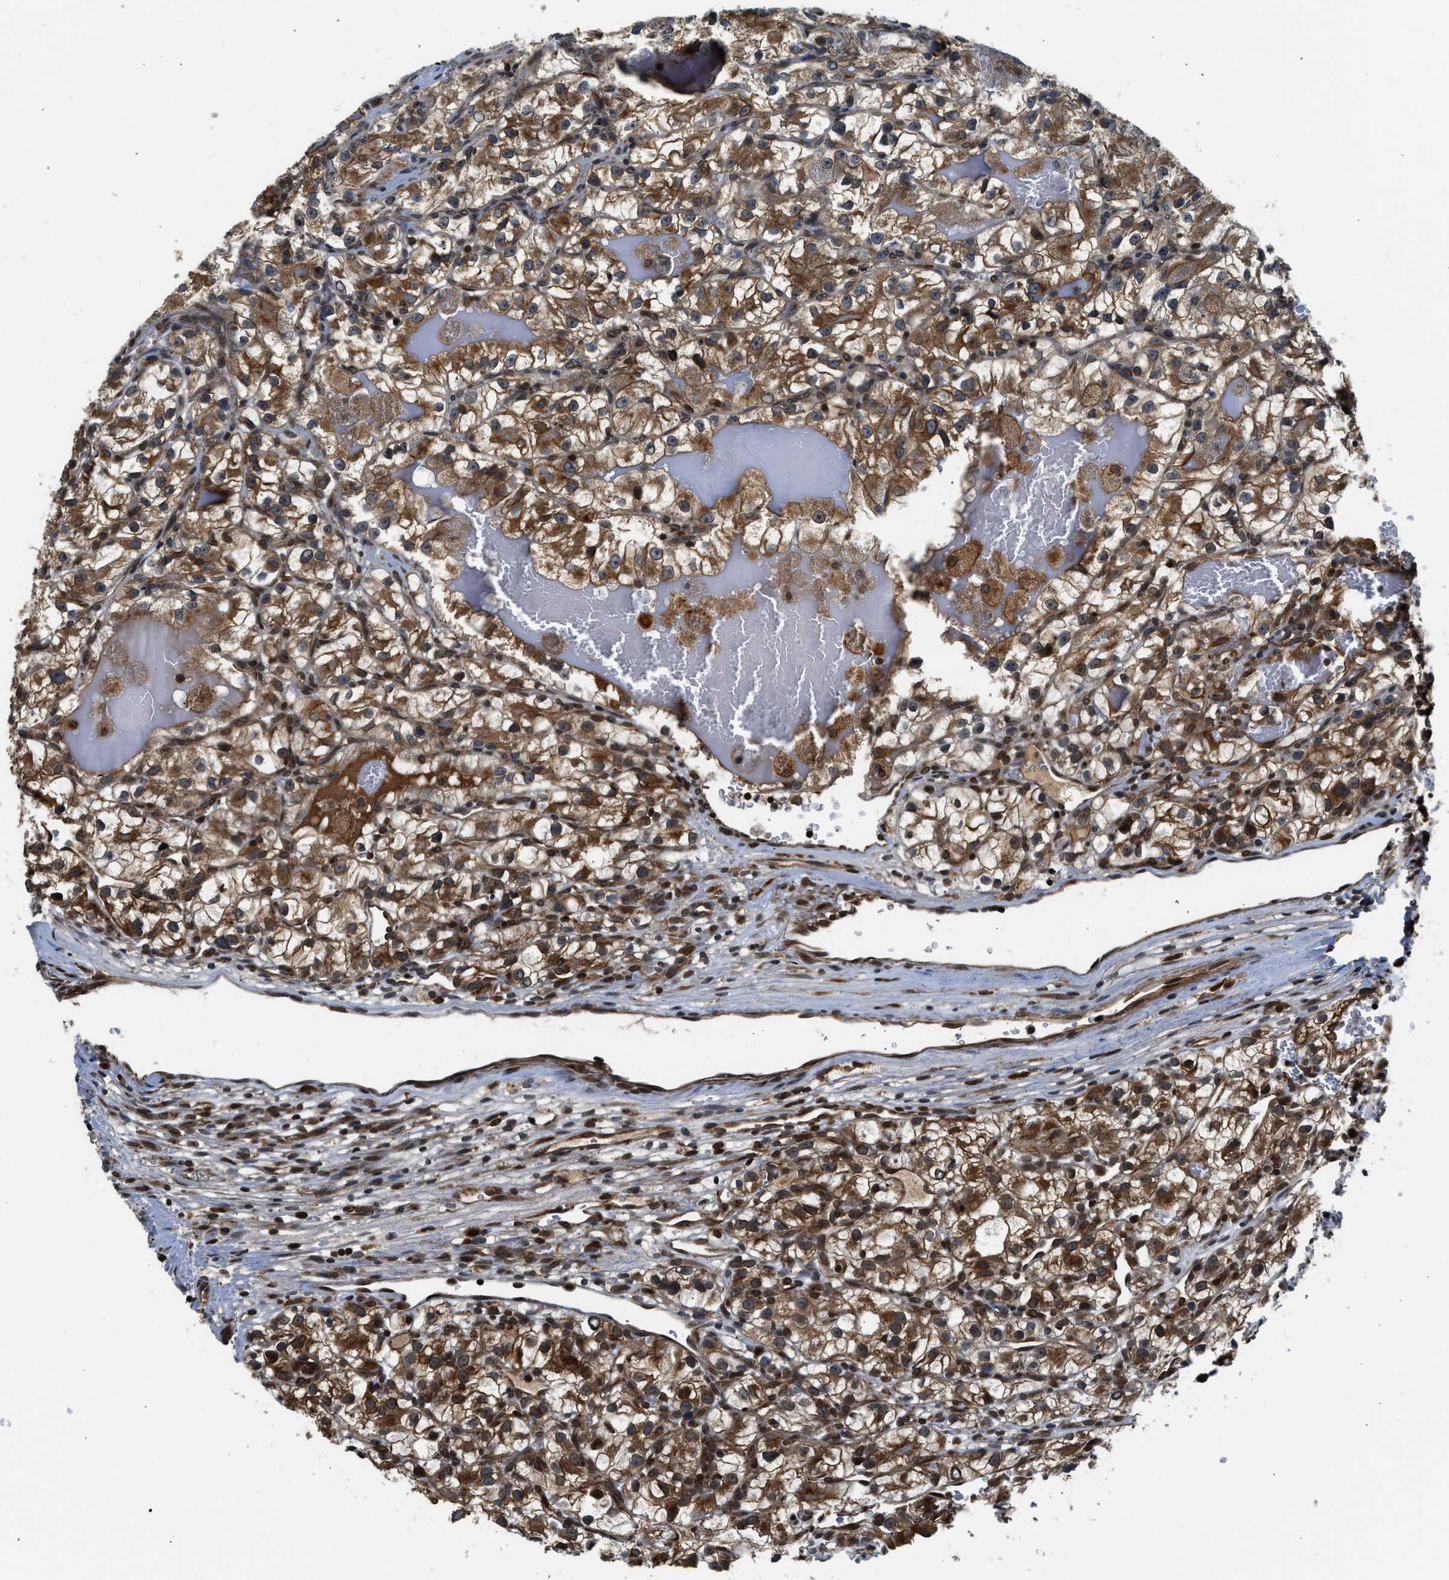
{"staining": {"intensity": "moderate", "quantity": ">75%", "location": "cytoplasmic/membranous"}, "tissue": "renal cancer", "cell_type": "Tumor cells", "image_type": "cancer", "snomed": [{"axis": "morphology", "description": "Adenocarcinoma, NOS"}, {"axis": "topography", "description": "Kidney"}], "caption": "IHC of adenocarcinoma (renal) shows medium levels of moderate cytoplasmic/membranous positivity in about >75% of tumor cells. The staining is performed using DAB brown chromogen to label protein expression. The nuclei are counter-stained blue using hematoxylin.", "gene": "RETREG3", "patient": {"sex": "female", "age": 57}}